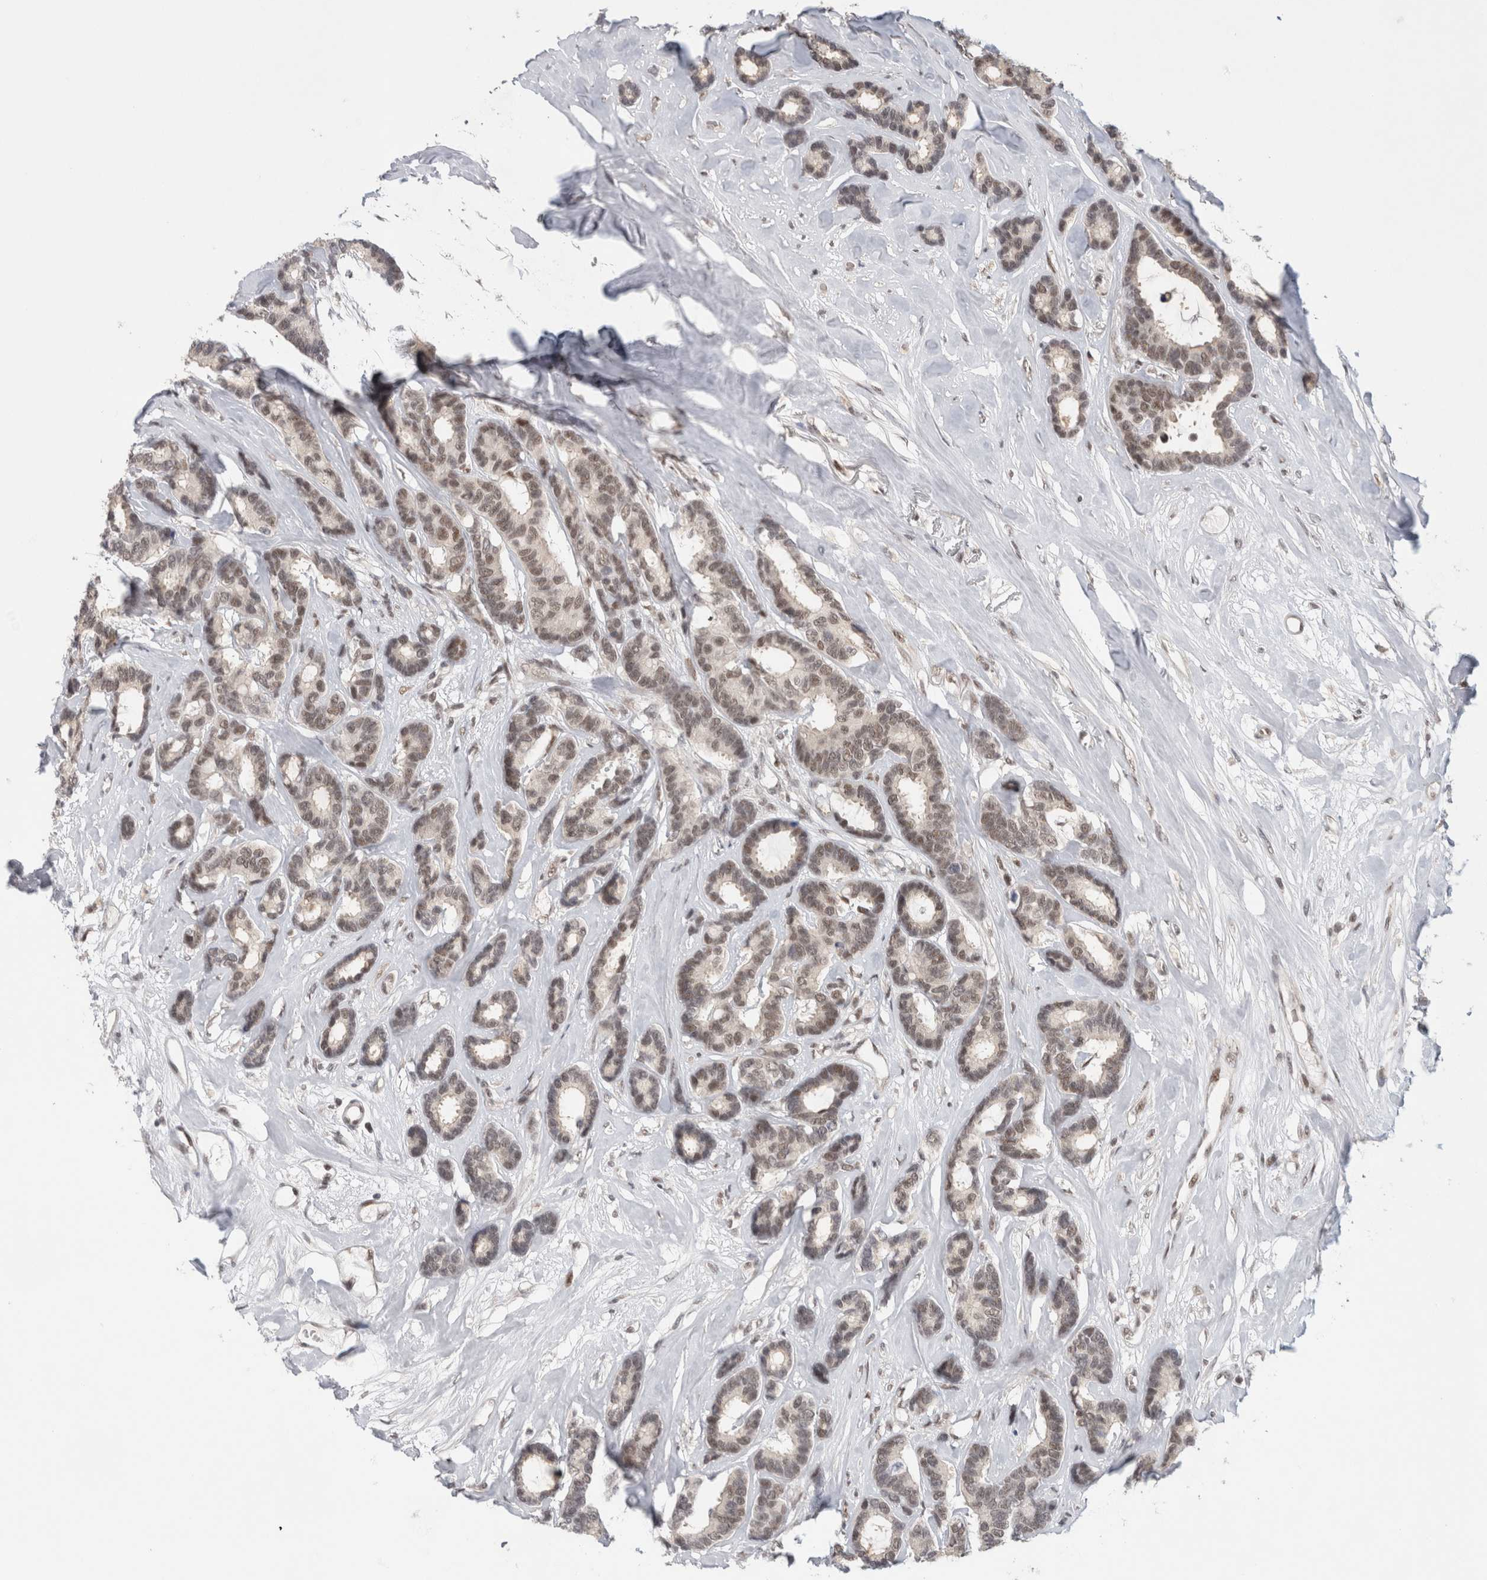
{"staining": {"intensity": "weak", "quantity": ">75%", "location": "nuclear"}, "tissue": "breast cancer", "cell_type": "Tumor cells", "image_type": "cancer", "snomed": [{"axis": "morphology", "description": "Duct carcinoma"}, {"axis": "topography", "description": "Breast"}], "caption": "Tumor cells display low levels of weak nuclear staining in approximately >75% of cells in human breast cancer (intraductal carcinoma).", "gene": "HESX1", "patient": {"sex": "female", "age": 87}}